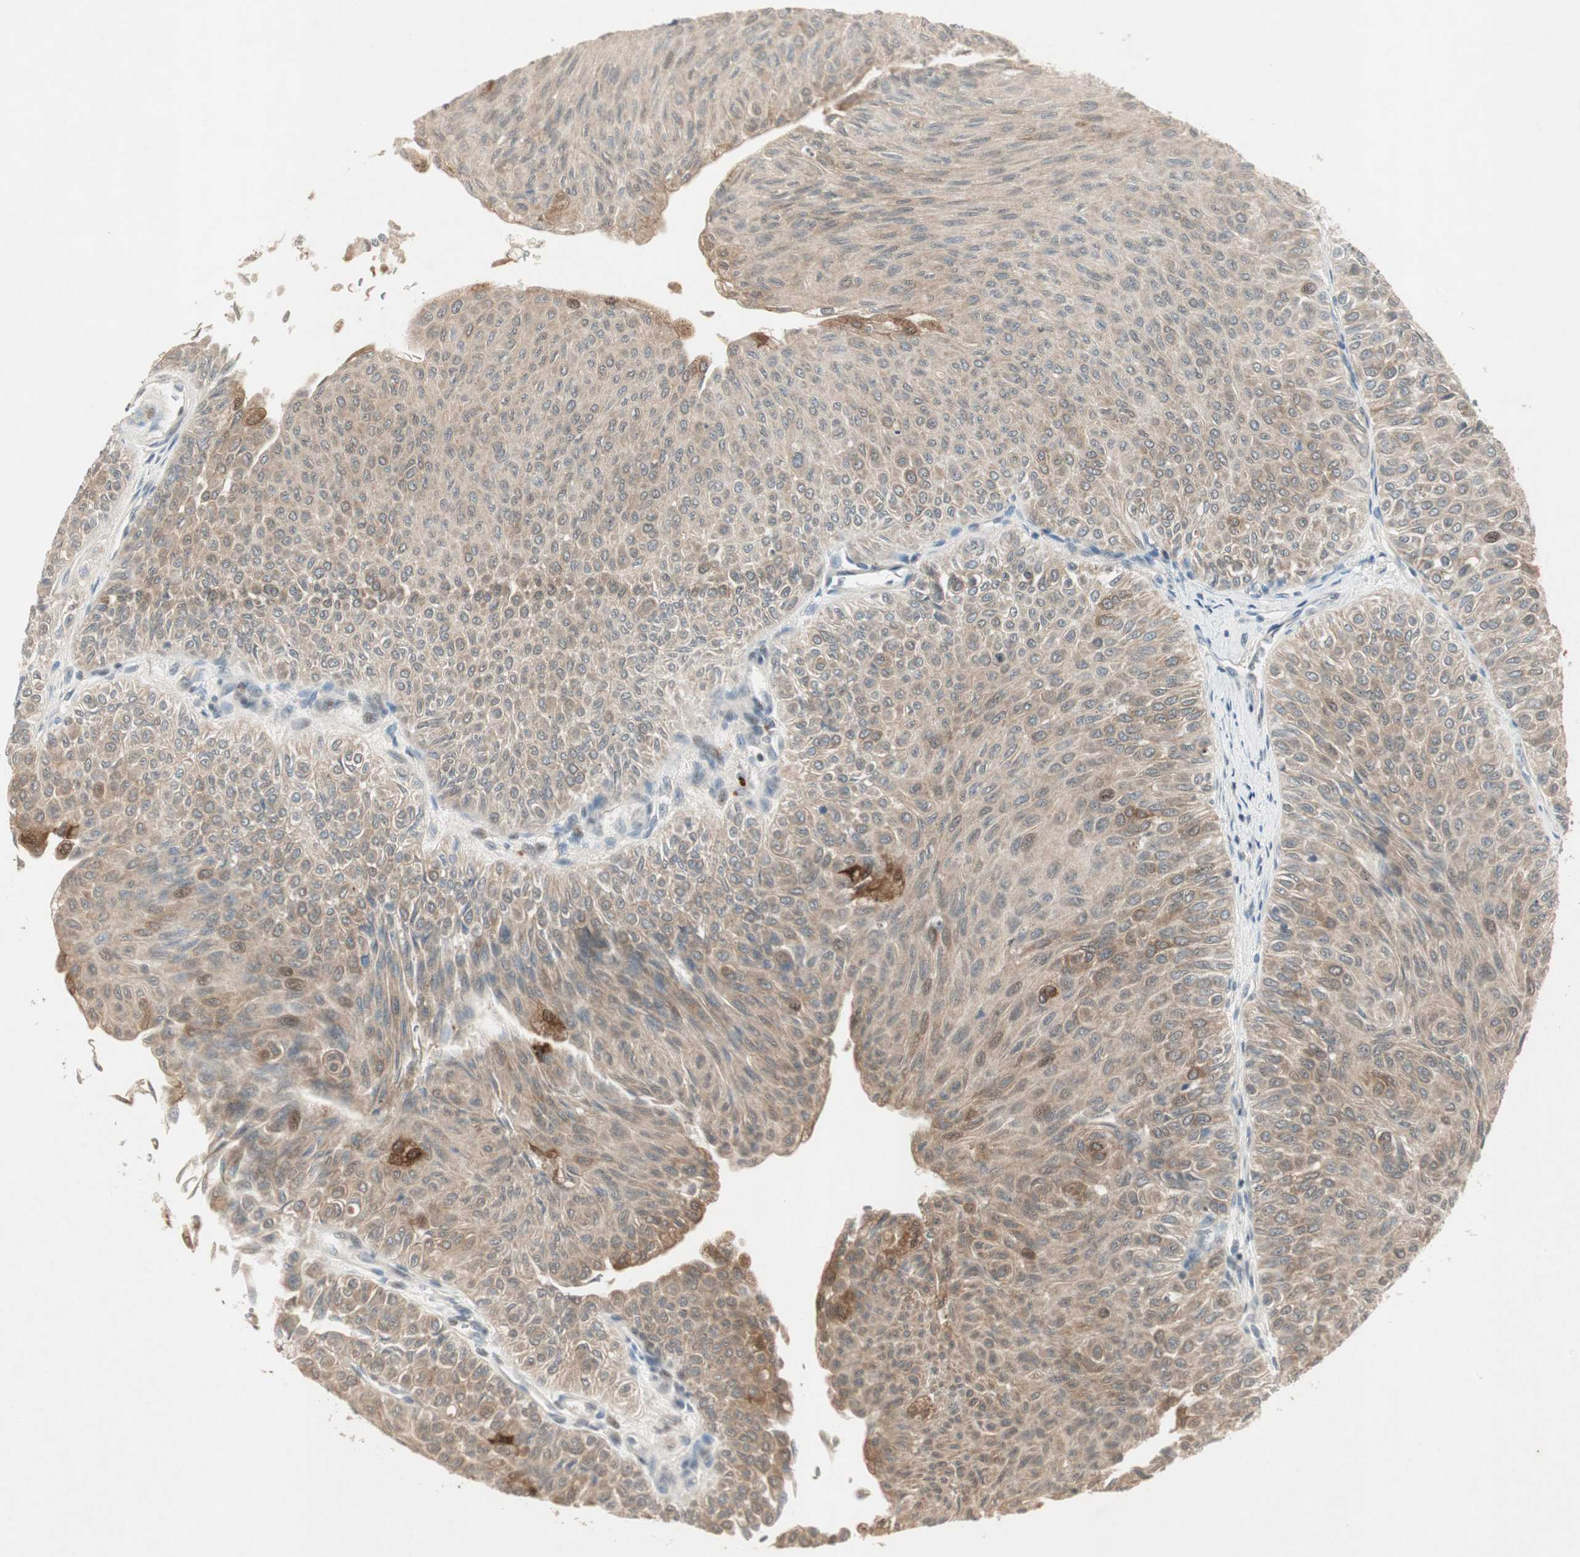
{"staining": {"intensity": "weak", "quantity": "25%-75%", "location": "cytoplasmic/membranous"}, "tissue": "urothelial cancer", "cell_type": "Tumor cells", "image_type": "cancer", "snomed": [{"axis": "morphology", "description": "Urothelial carcinoma, Low grade"}, {"axis": "topography", "description": "Urinary bladder"}], "caption": "A brown stain labels weak cytoplasmic/membranous expression of a protein in human urothelial cancer tumor cells.", "gene": "ACSL5", "patient": {"sex": "male", "age": 78}}